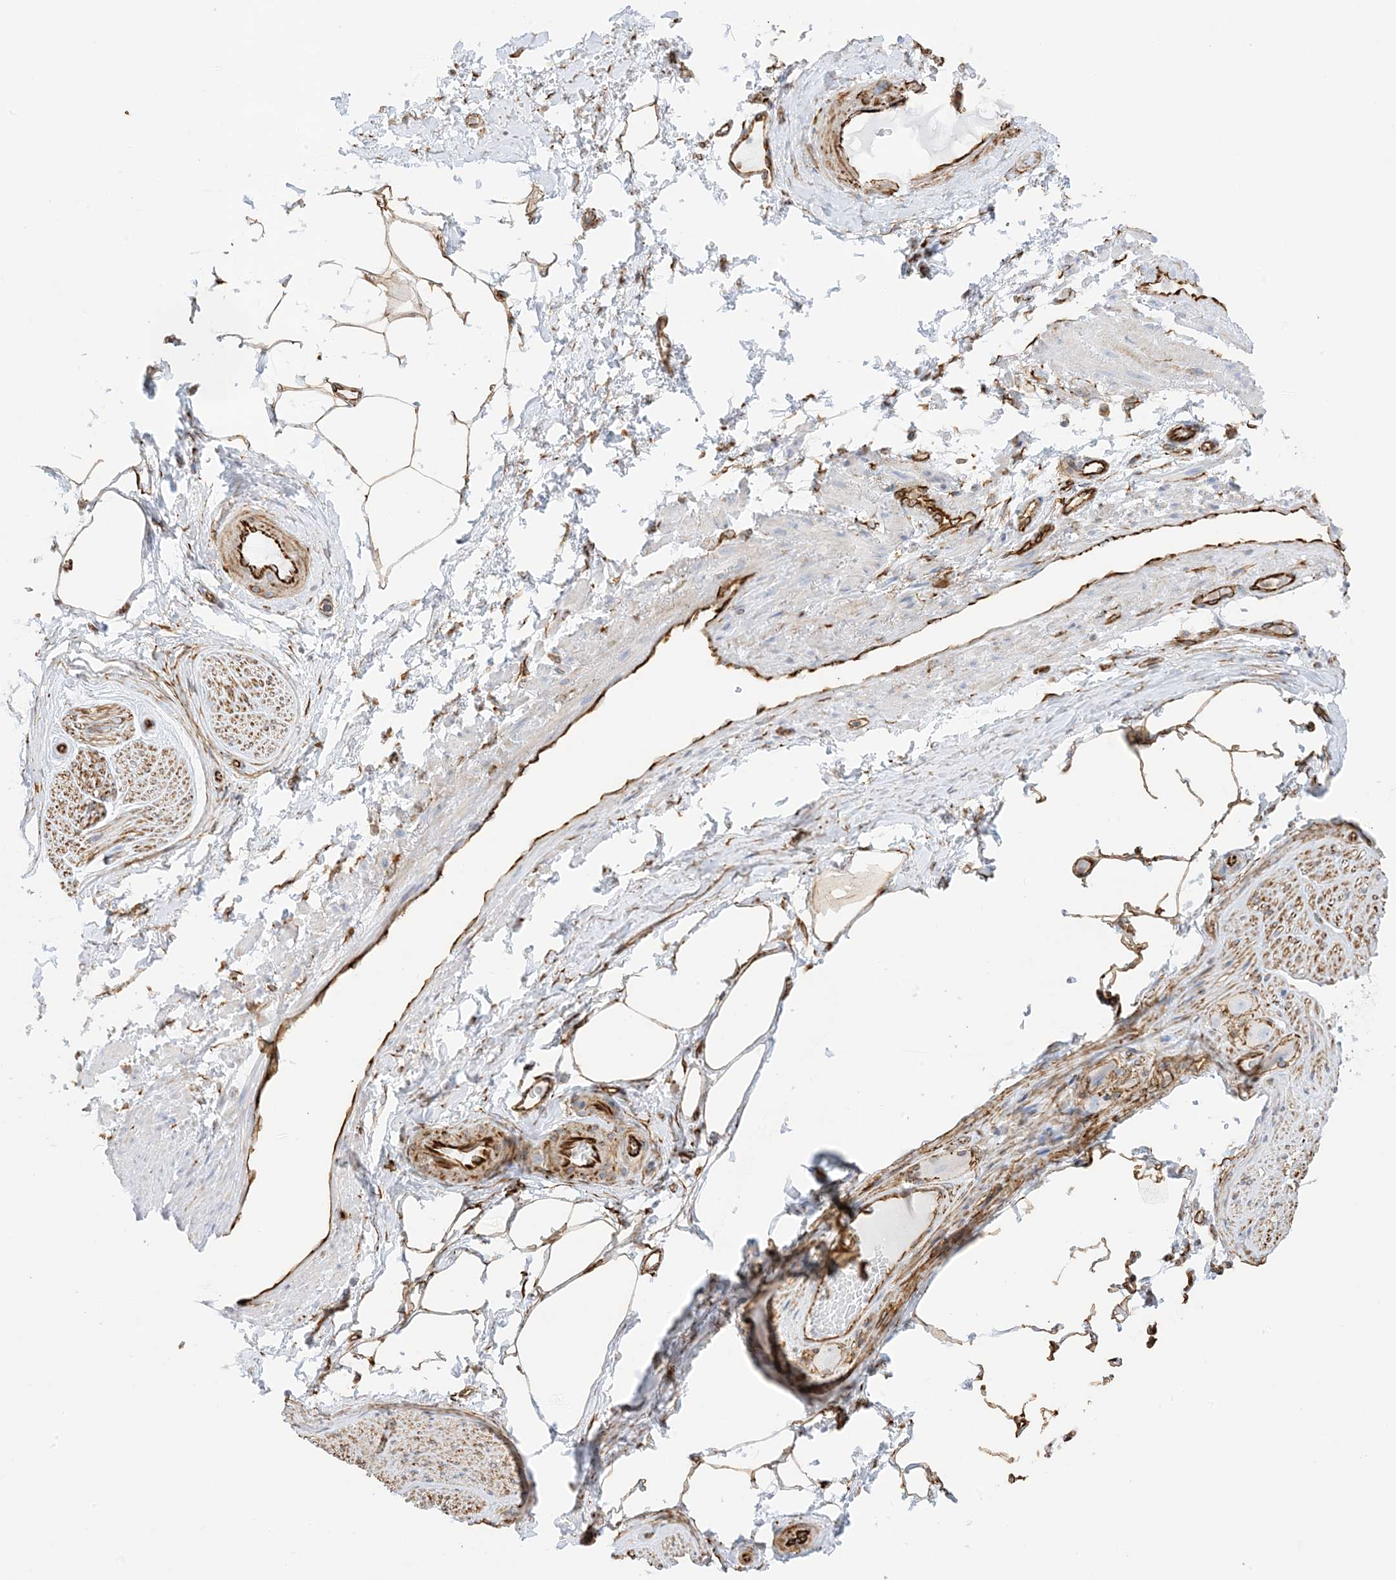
{"staining": {"intensity": "moderate", "quantity": "25%-75%", "location": "cytoplasmic/membranous"}, "tissue": "adipose tissue", "cell_type": "Adipocytes", "image_type": "normal", "snomed": [{"axis": "morphology", "description": "Normal tissue, NOS"}, {"axis": "morphology", "description": "Adenocarcinoma, Low grade"}, {"axis": "topography", "description": "Prostate"}, {"axis": "topography", "description": "Peripheral nerve tissue"}], "caption": "Immunohistochemical staining of normal adipose tissue exhibits 25%-75% levels of moderate cytoplasmic/membranous protein staining in about 25%-75% of adipocytes.", "gene": "PID1", "patient": {"sex": "male", "age": 63}}